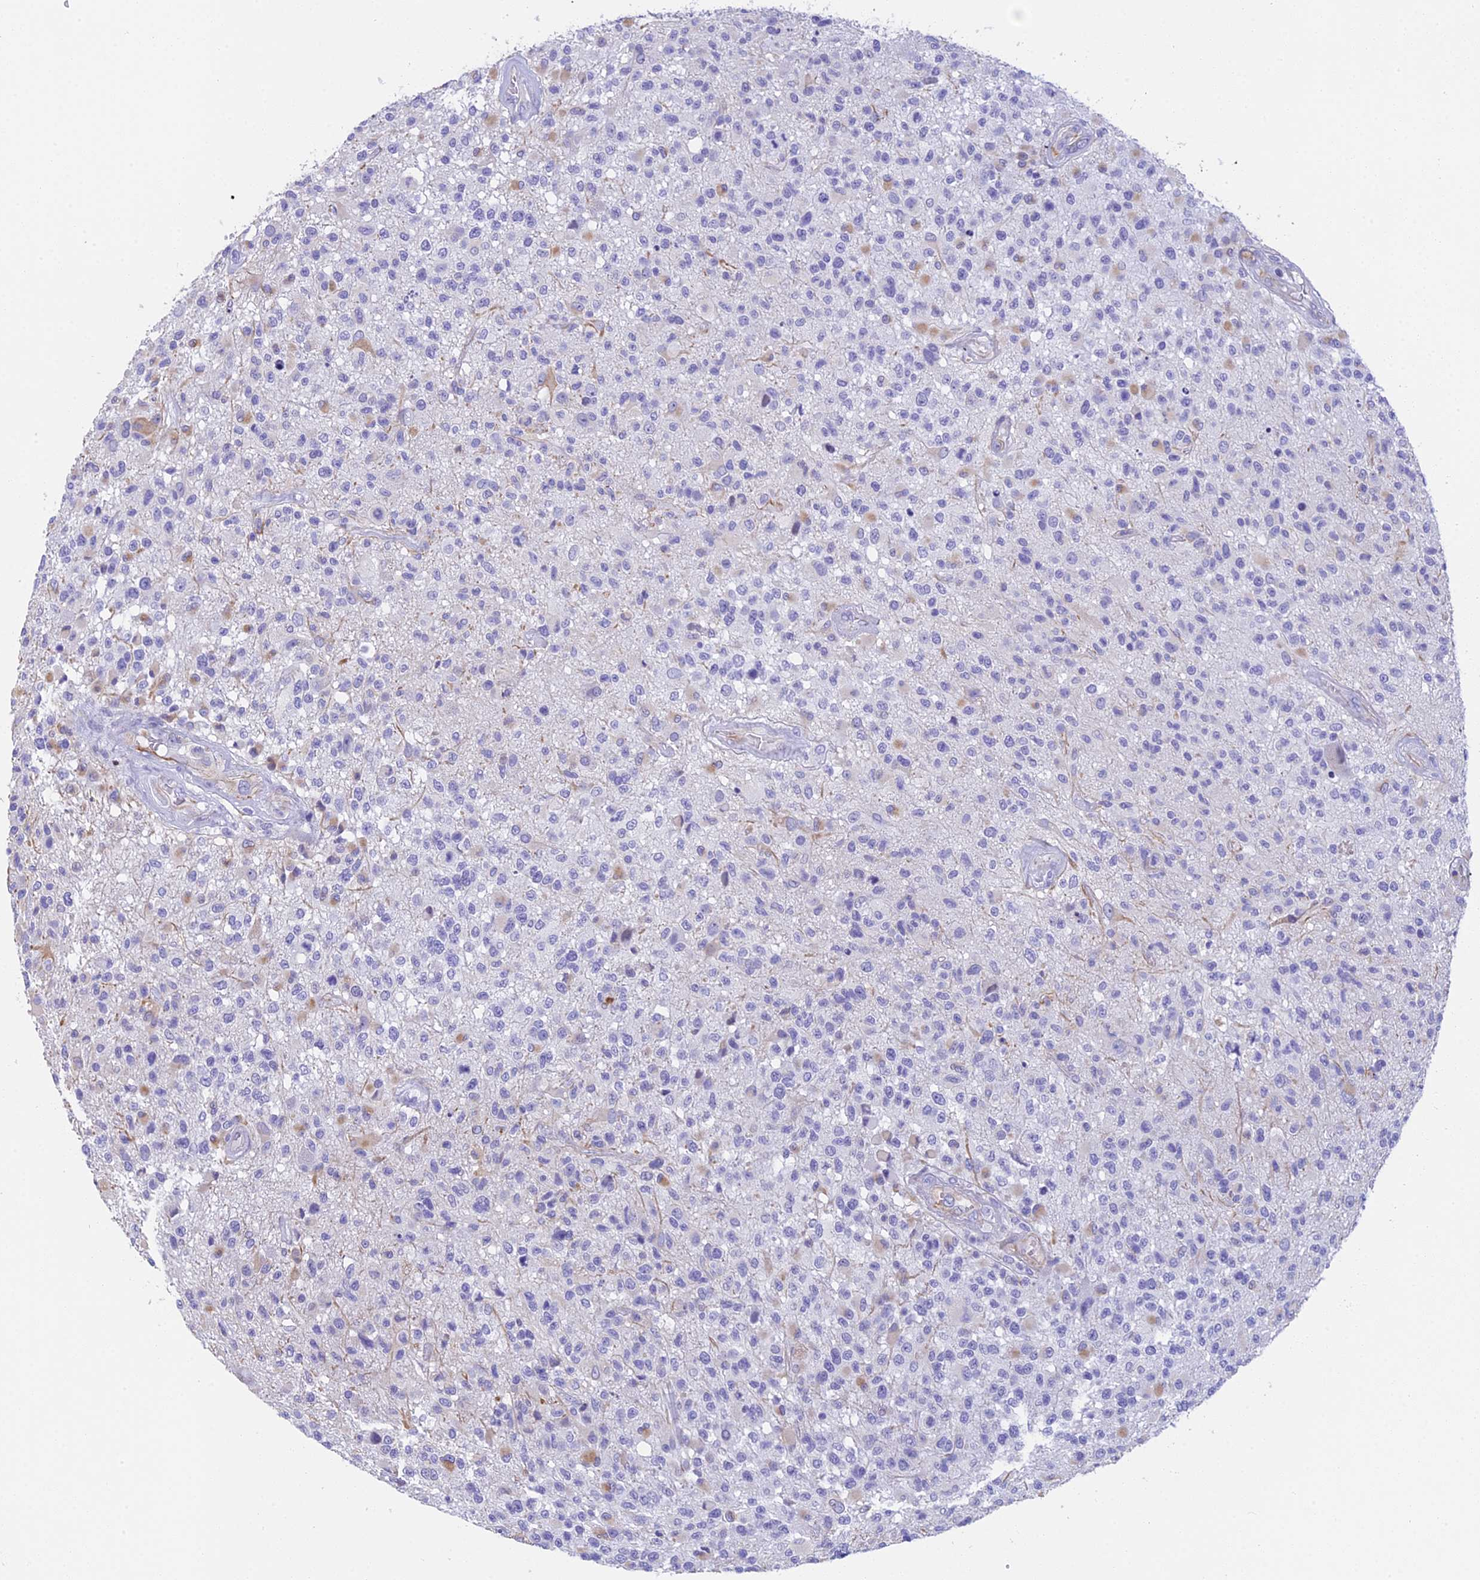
{"staining": {"intensity": "negative", "quantity": "none", "location": "none"}, "tissue": "glioma", "cell_type": "Tumor cells", "image_type": "cancer", "snomed": [{"axis": "morphology", "description": "Glioma, malignant, High grade"}, {"axis": "morphology", "description": "Glioblastoma, NOS"}, {"axis": "topography", "description": "Brain"}], "caption": "Tumor cells are negative for brown protein staining in glioma.", "gene": "TACSTD2", "patient": {"sex": "male", "age": 60}}